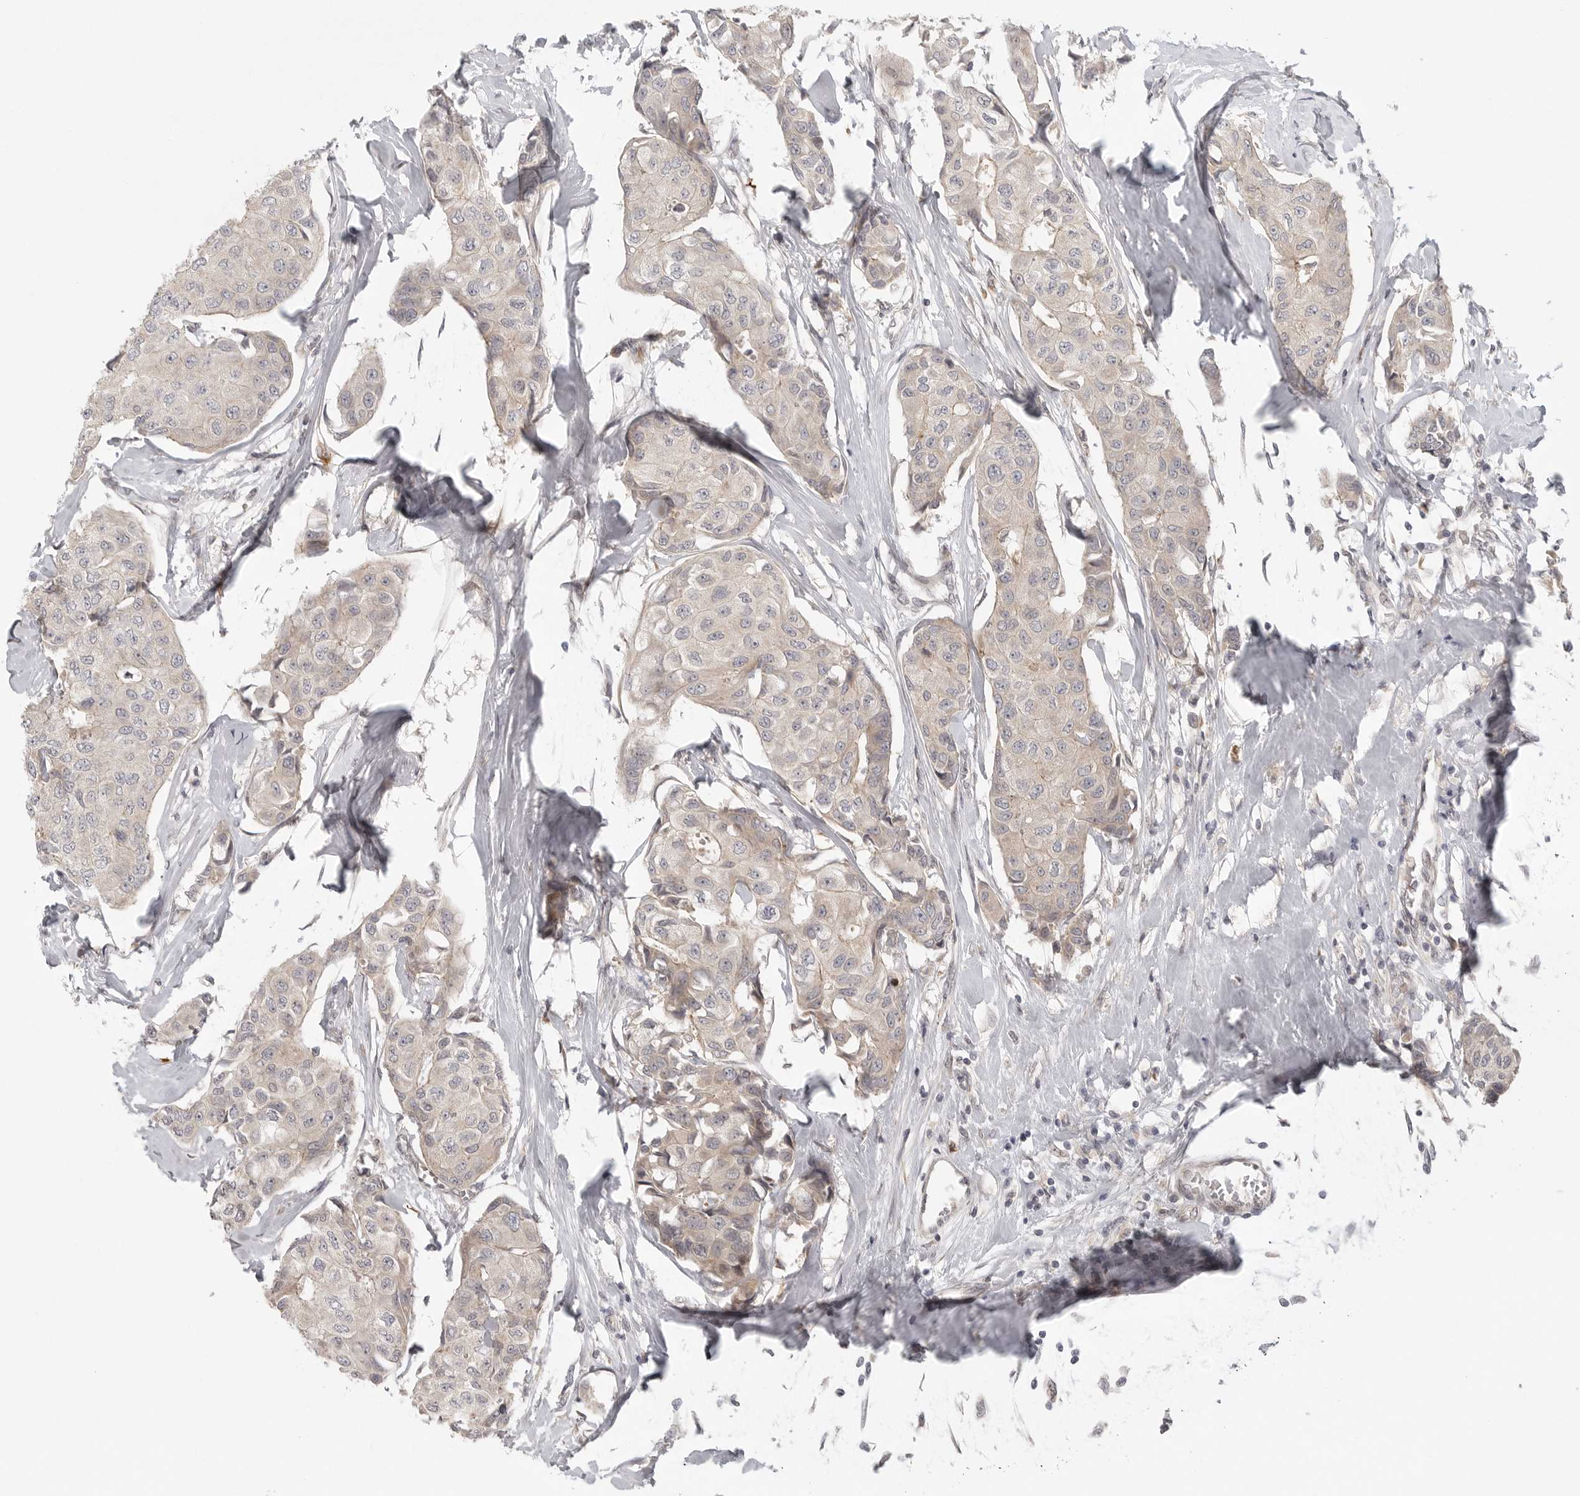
{"staining": {"intensity": "negative", "quantity": "none", "location": "none"}, "tissue": "breast cancer", "cell_type": "Tumor cells", "image_type": "cancer", "snomed": [{"axis": "morphology", "description": "Duct carcinoma"}, {"axis": "topography", "description": "Breast"}], "caption": "Tumor cells are negative for protein expression in human breast infiltrating ductal carcinoma.", "gene": "CCPG1", "patient": {"sex": "female", "age": 80}}